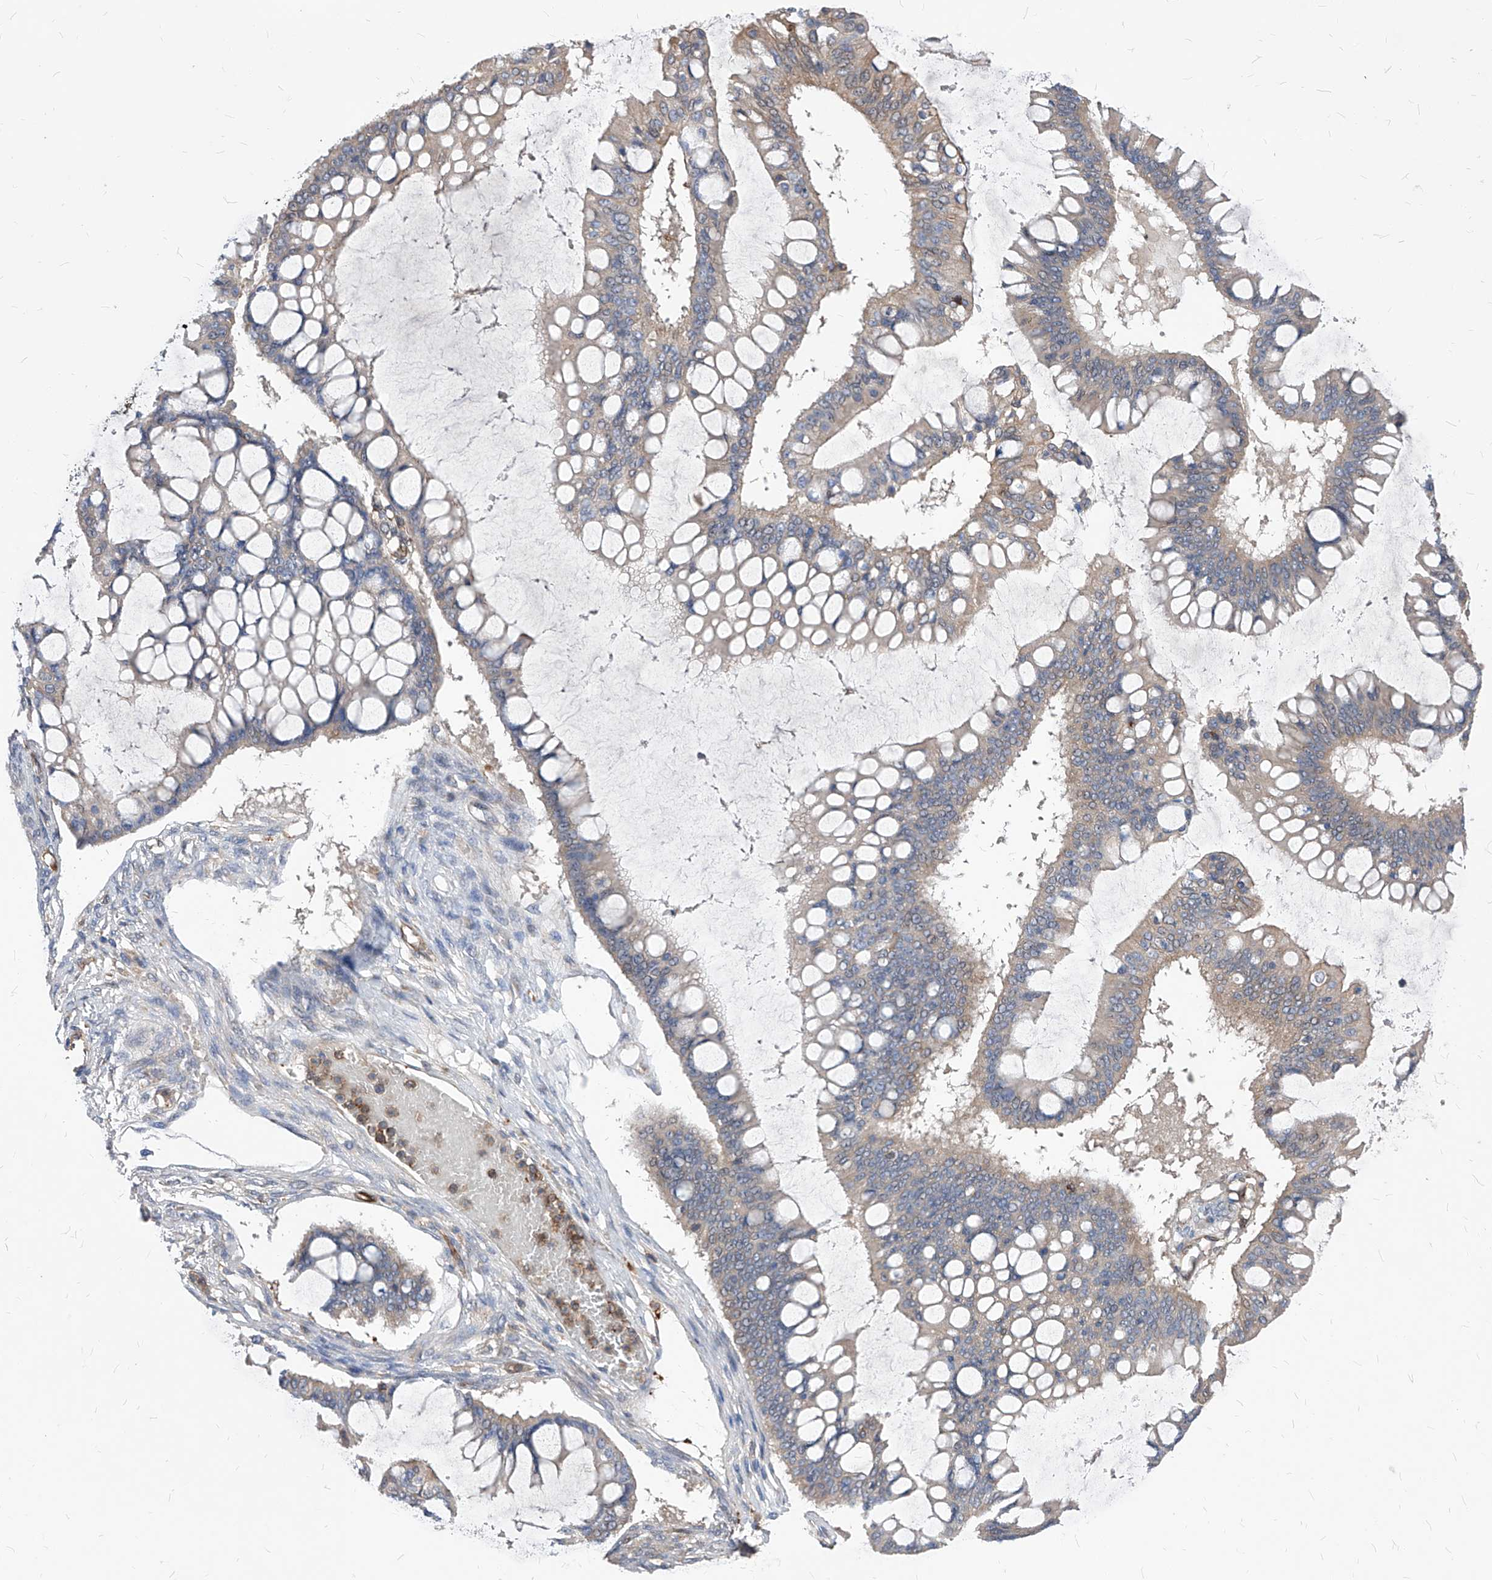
{"staining": {"intensity": "weak", "quantity": "<25%", "location": "cytoplasmic/membranous"}, "tissue": "ovarian cancer", "cell_type": "Tumor cells", "image_type": "cancer", "snomed": [{"axis": "morphology", "description": "Cystadenocarcinoma, mucinous, NOS"}, {"axis": "topography", "description": "Ovary"}], "caption": "Tumor cells show no significant protein expression in ovarian mucinous cystadenocarcinoma.", "gene": "ABRACL", "patient": {"sex": "female", "age": 73}}